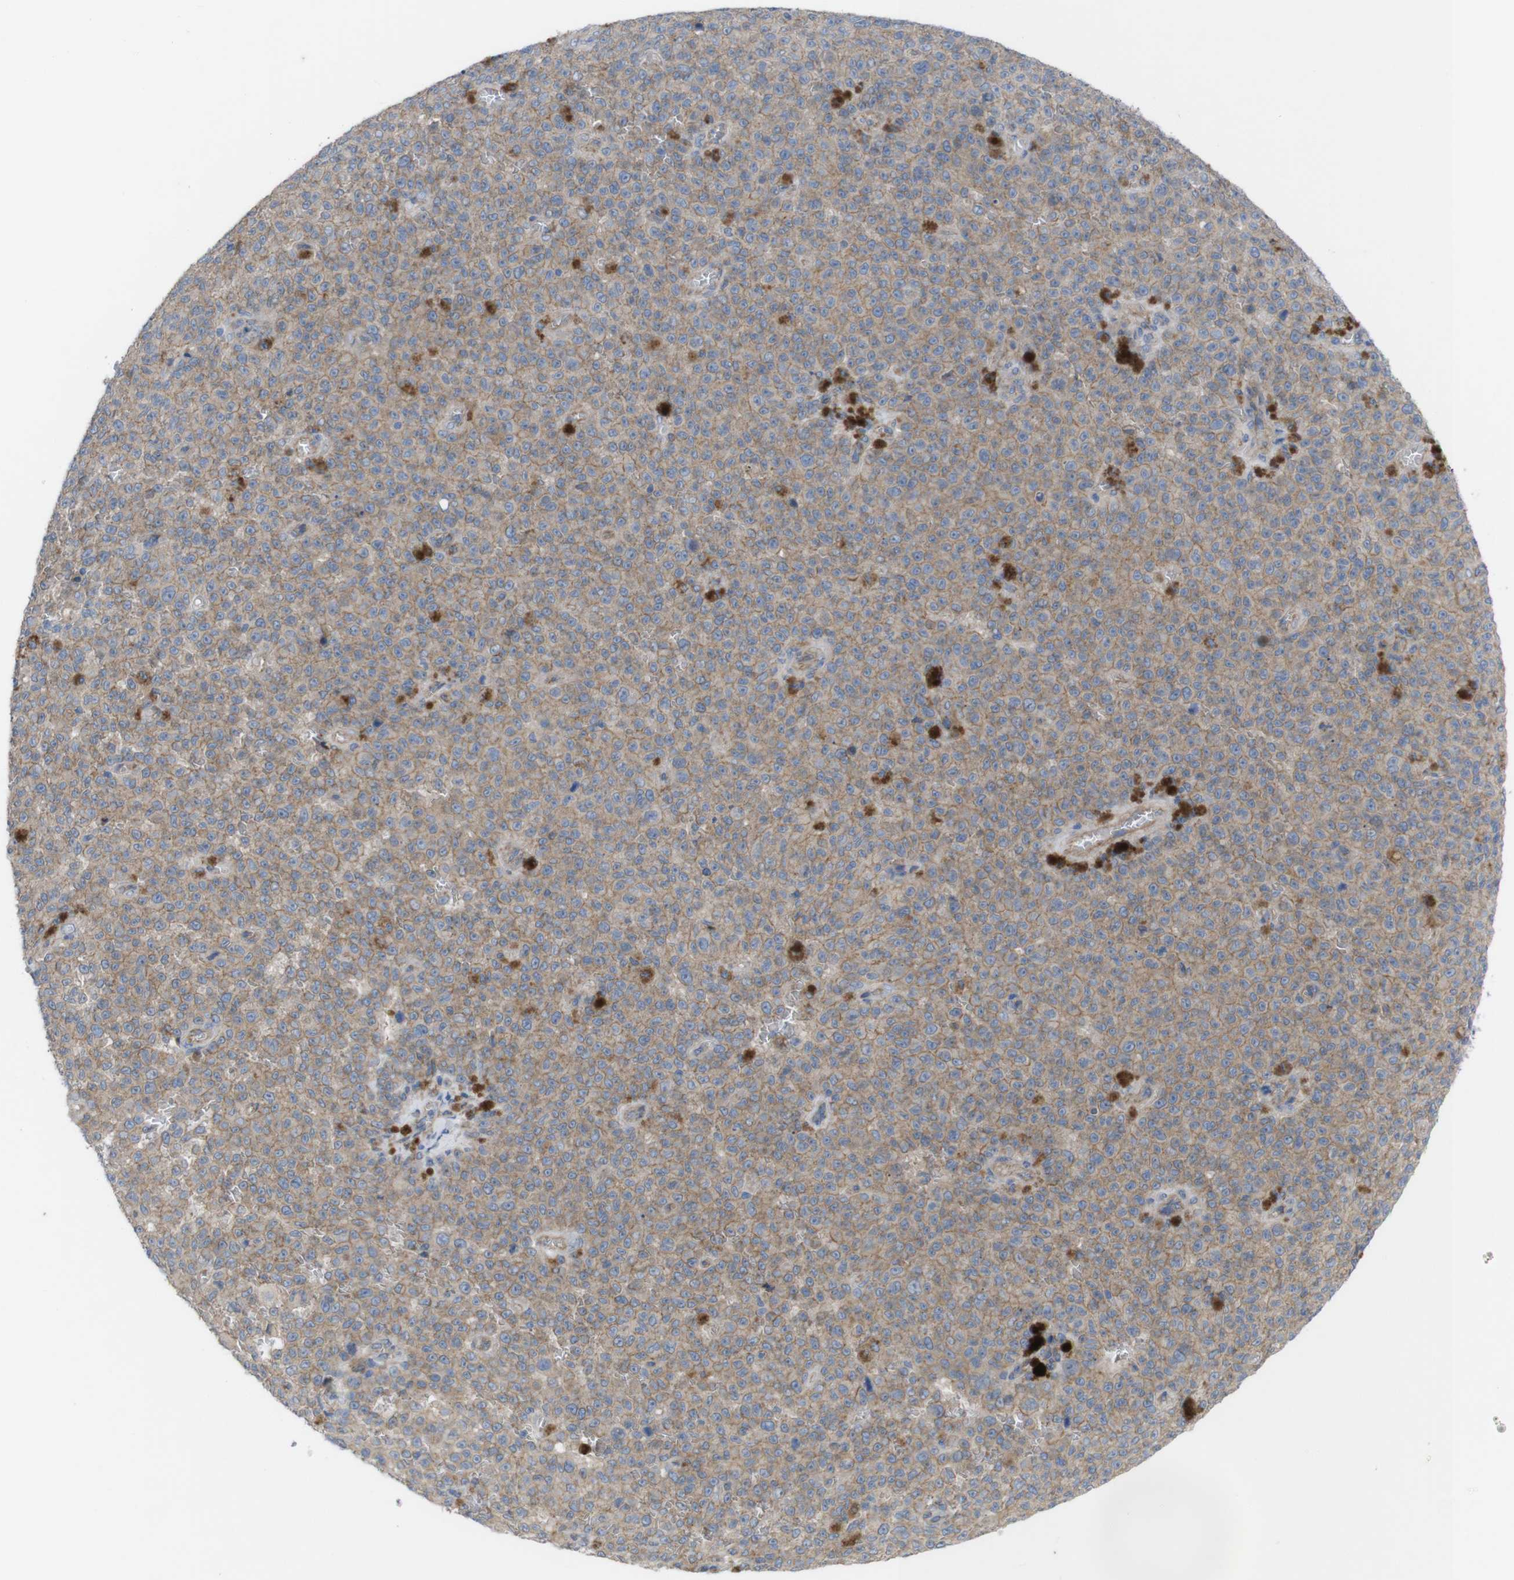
{"staining": {"intensity": "weak", "quantity": ">75%", "location": "cytoplasmic/membranous"}, "tissue": "melanoma", "cell_type": "Tumor cells", "image_type": "cancer", "snomed": [{"axis": "morphology", "description": "Malignant melanoma, NOS"}, {"axis": "topography", "description": "Skin"}], "caption": "A brown stain highlights weak cytoplasmic/membranous expression of a protein in human melanoma tumor cells.", "gene": "KIDINS220", "patient": {"sex": "female", "age": 82}}